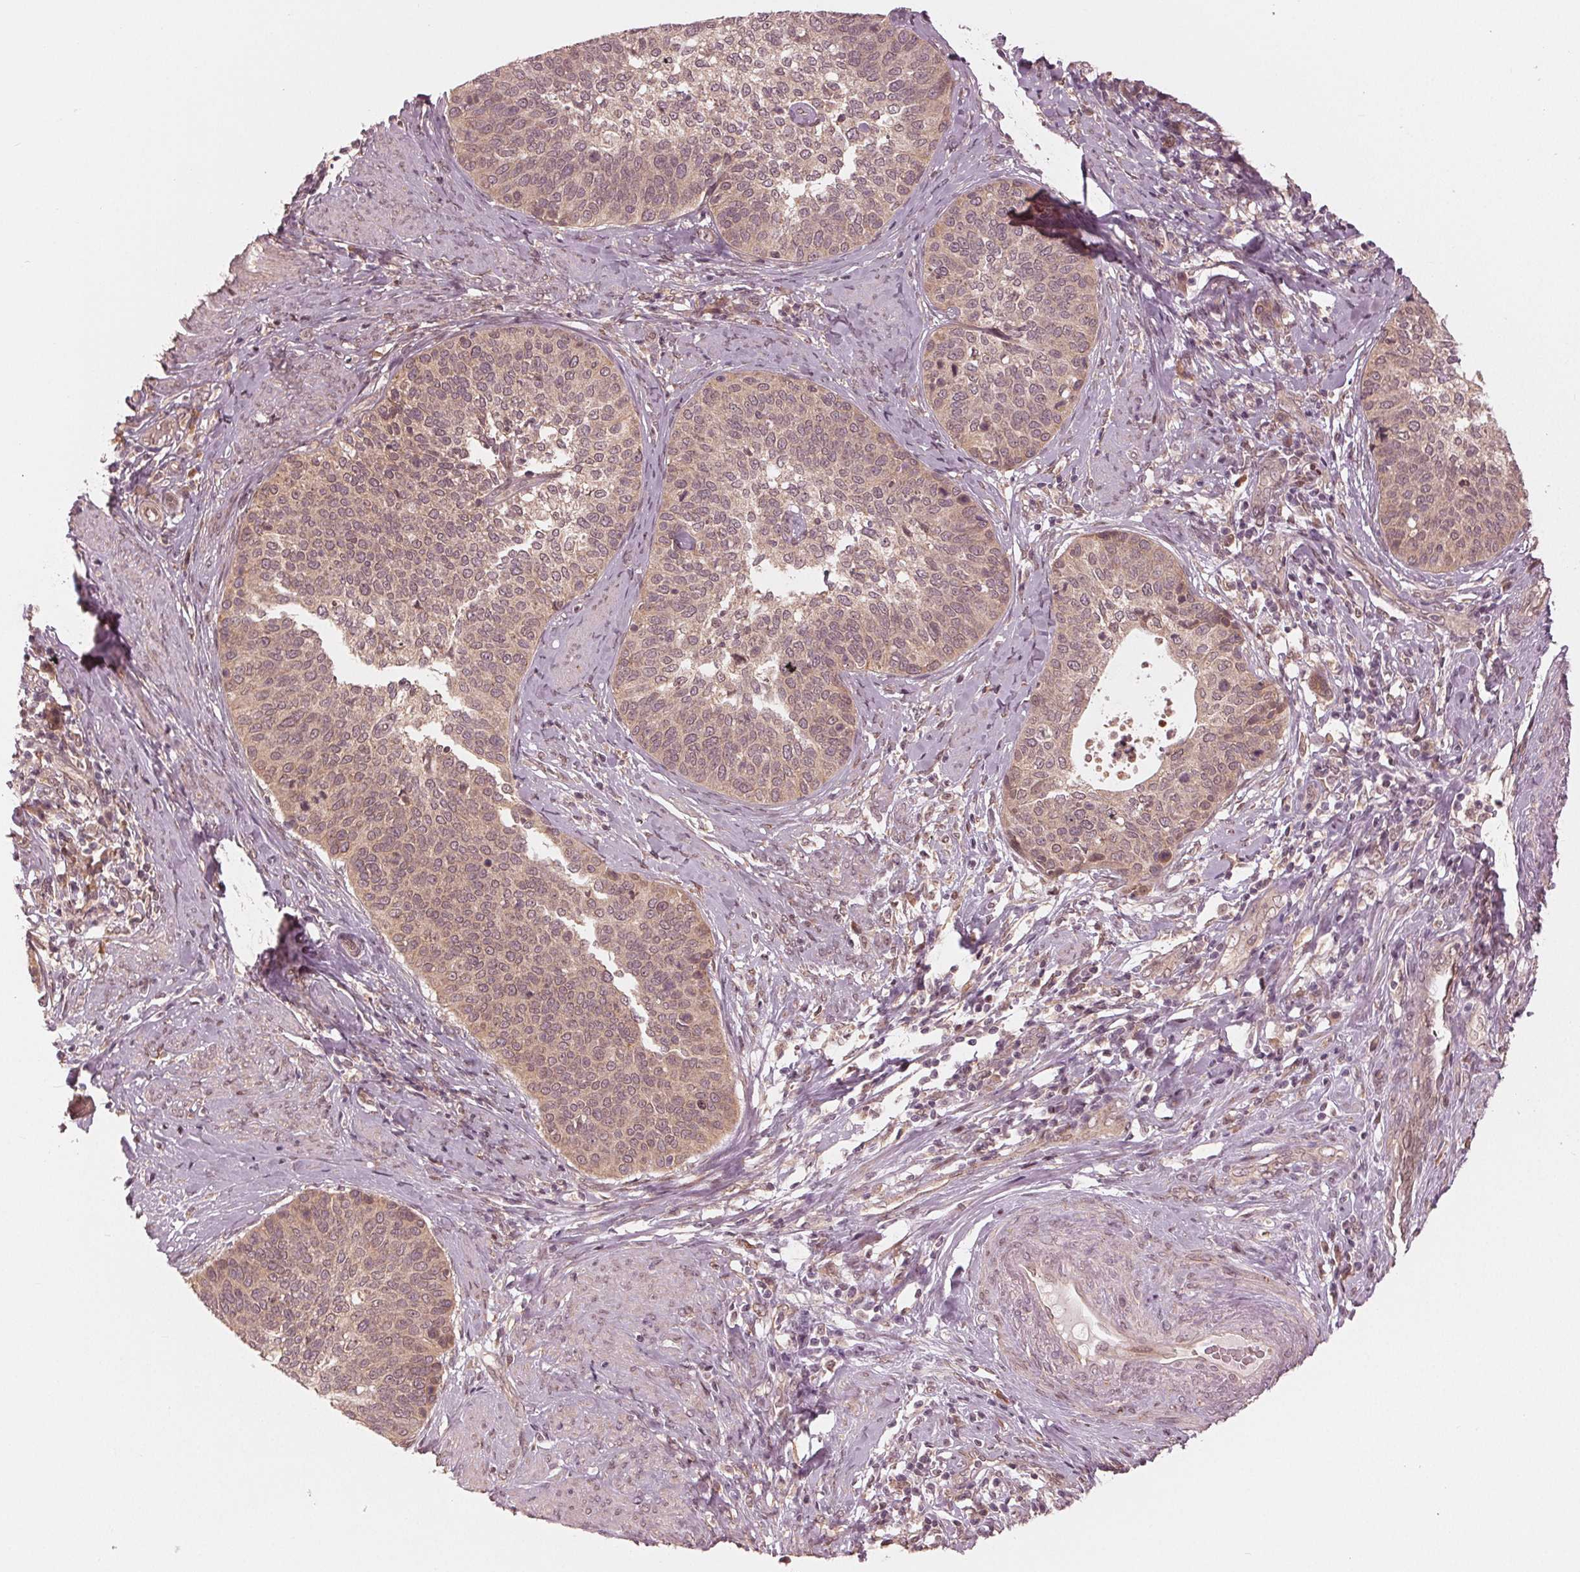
{"staining": {"intensity": "weak", "quantity": ">75%", "location": "cytoplasmic/membranous,nuclear"}, "tissue": "cervical cancer", "cell_type": "Tumor cells", "image_type": "cancer", "snomed": [{"axis": "morphology", "description": "Squamous cell carcinoma, NOS"}, {"axis": "topography", "description": "Cervix"}], "caption": "Immunohistochemistry (IHC) image of cervical squamous cell carcinoma stained for a protein (brown), which reveals low levels of weak cytoplasmic/membranous and nuclear positivity in approximately >75% of tumor cells.", "gene": "ZNF471", "patient": {"sex": "female", "age": 69}}